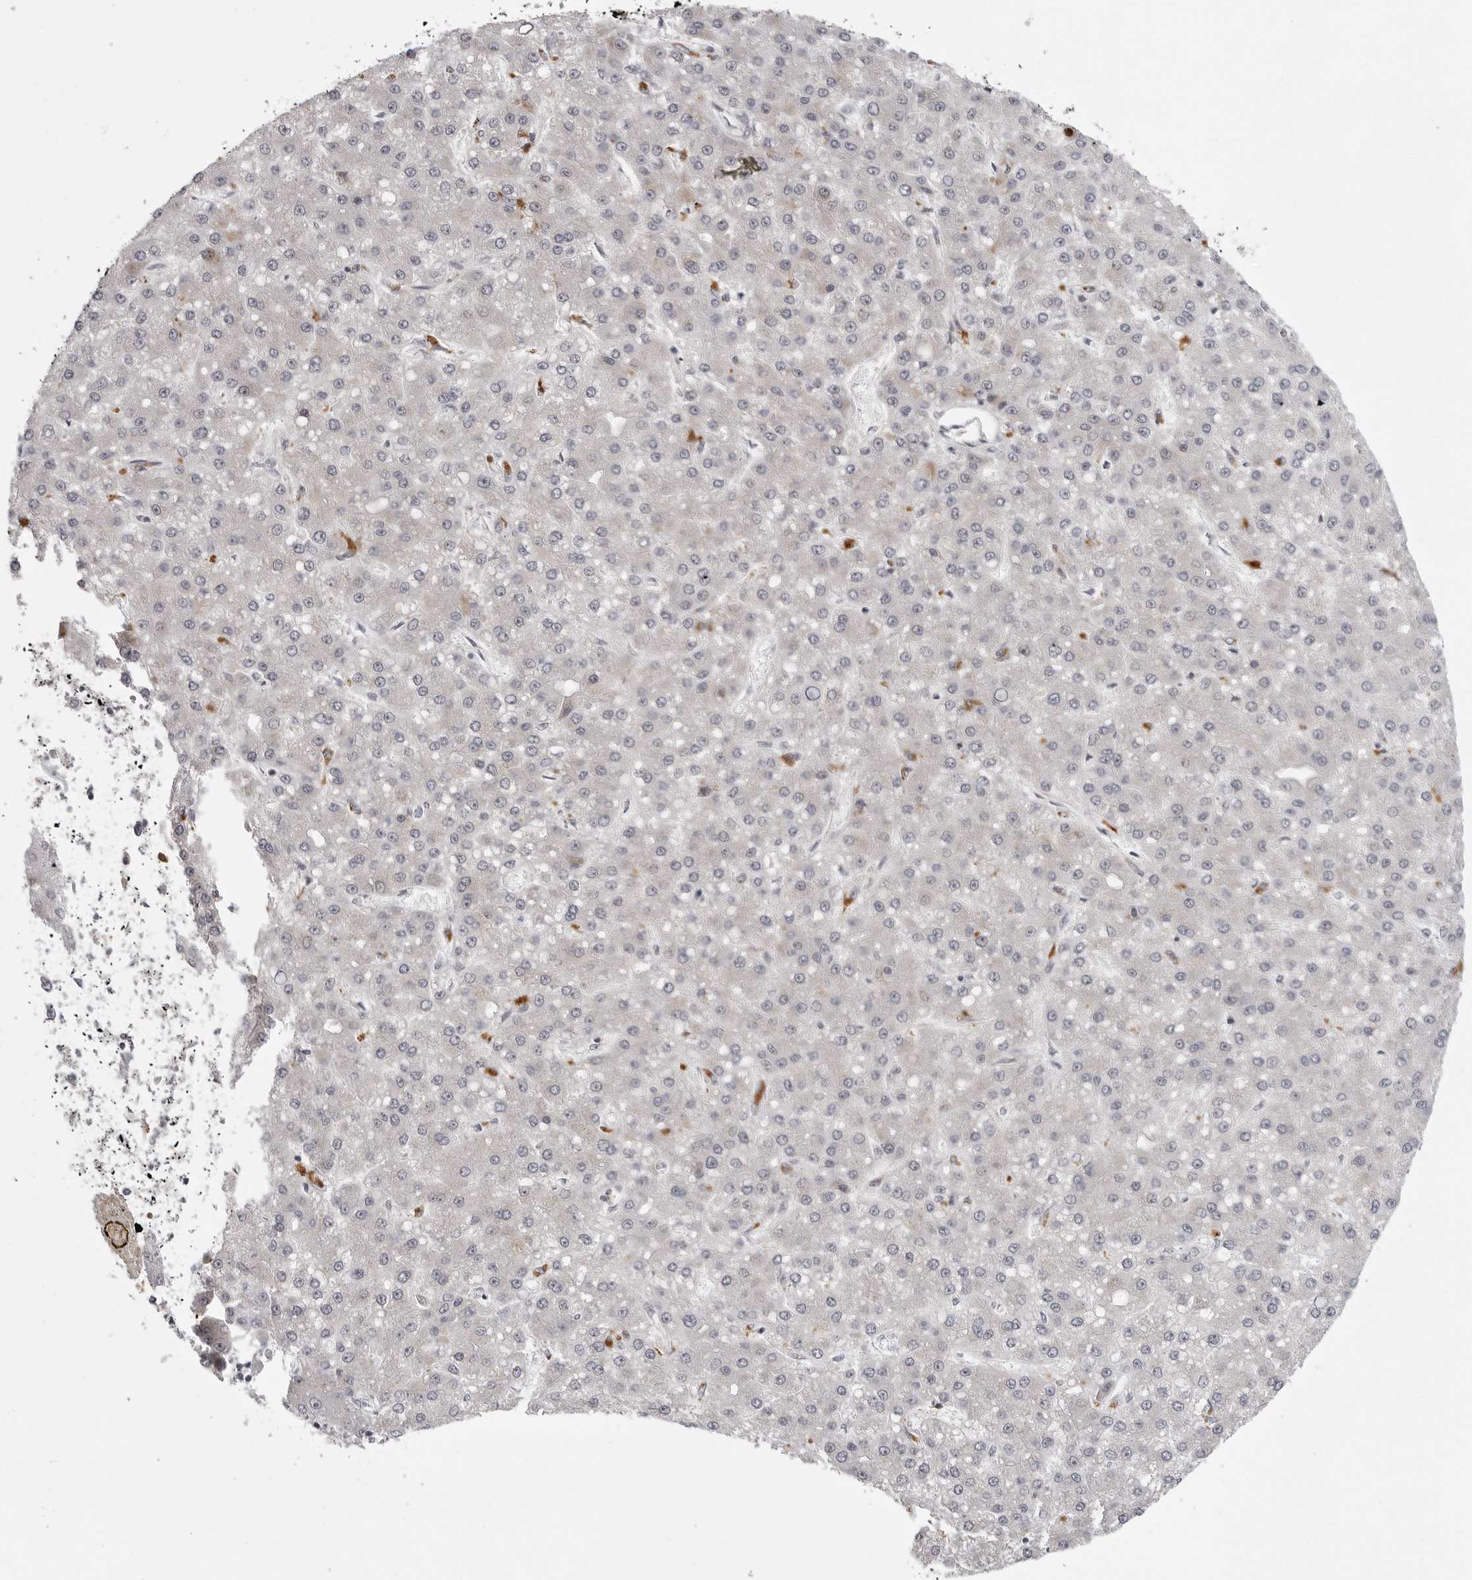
{"staining": {"intensity": "negative", "quantity": "none", "location": "none"}, "tissue": "liver cancer", "cell_type": "Tumor cells", "image_type": "cancer", "snomed": [{"axis": "morphology", "description": "Carcinoma, Hepatocellular, NOS"}, {"axis": "topography", "description": "Liver"}], "caption": "Hepatocellular carcinoma (liver) was stained to show a protein in brown. There is no significant staining in tumor cells.", "gene": "CD300LD", "patient": {"sex": "male", "age": 67}}